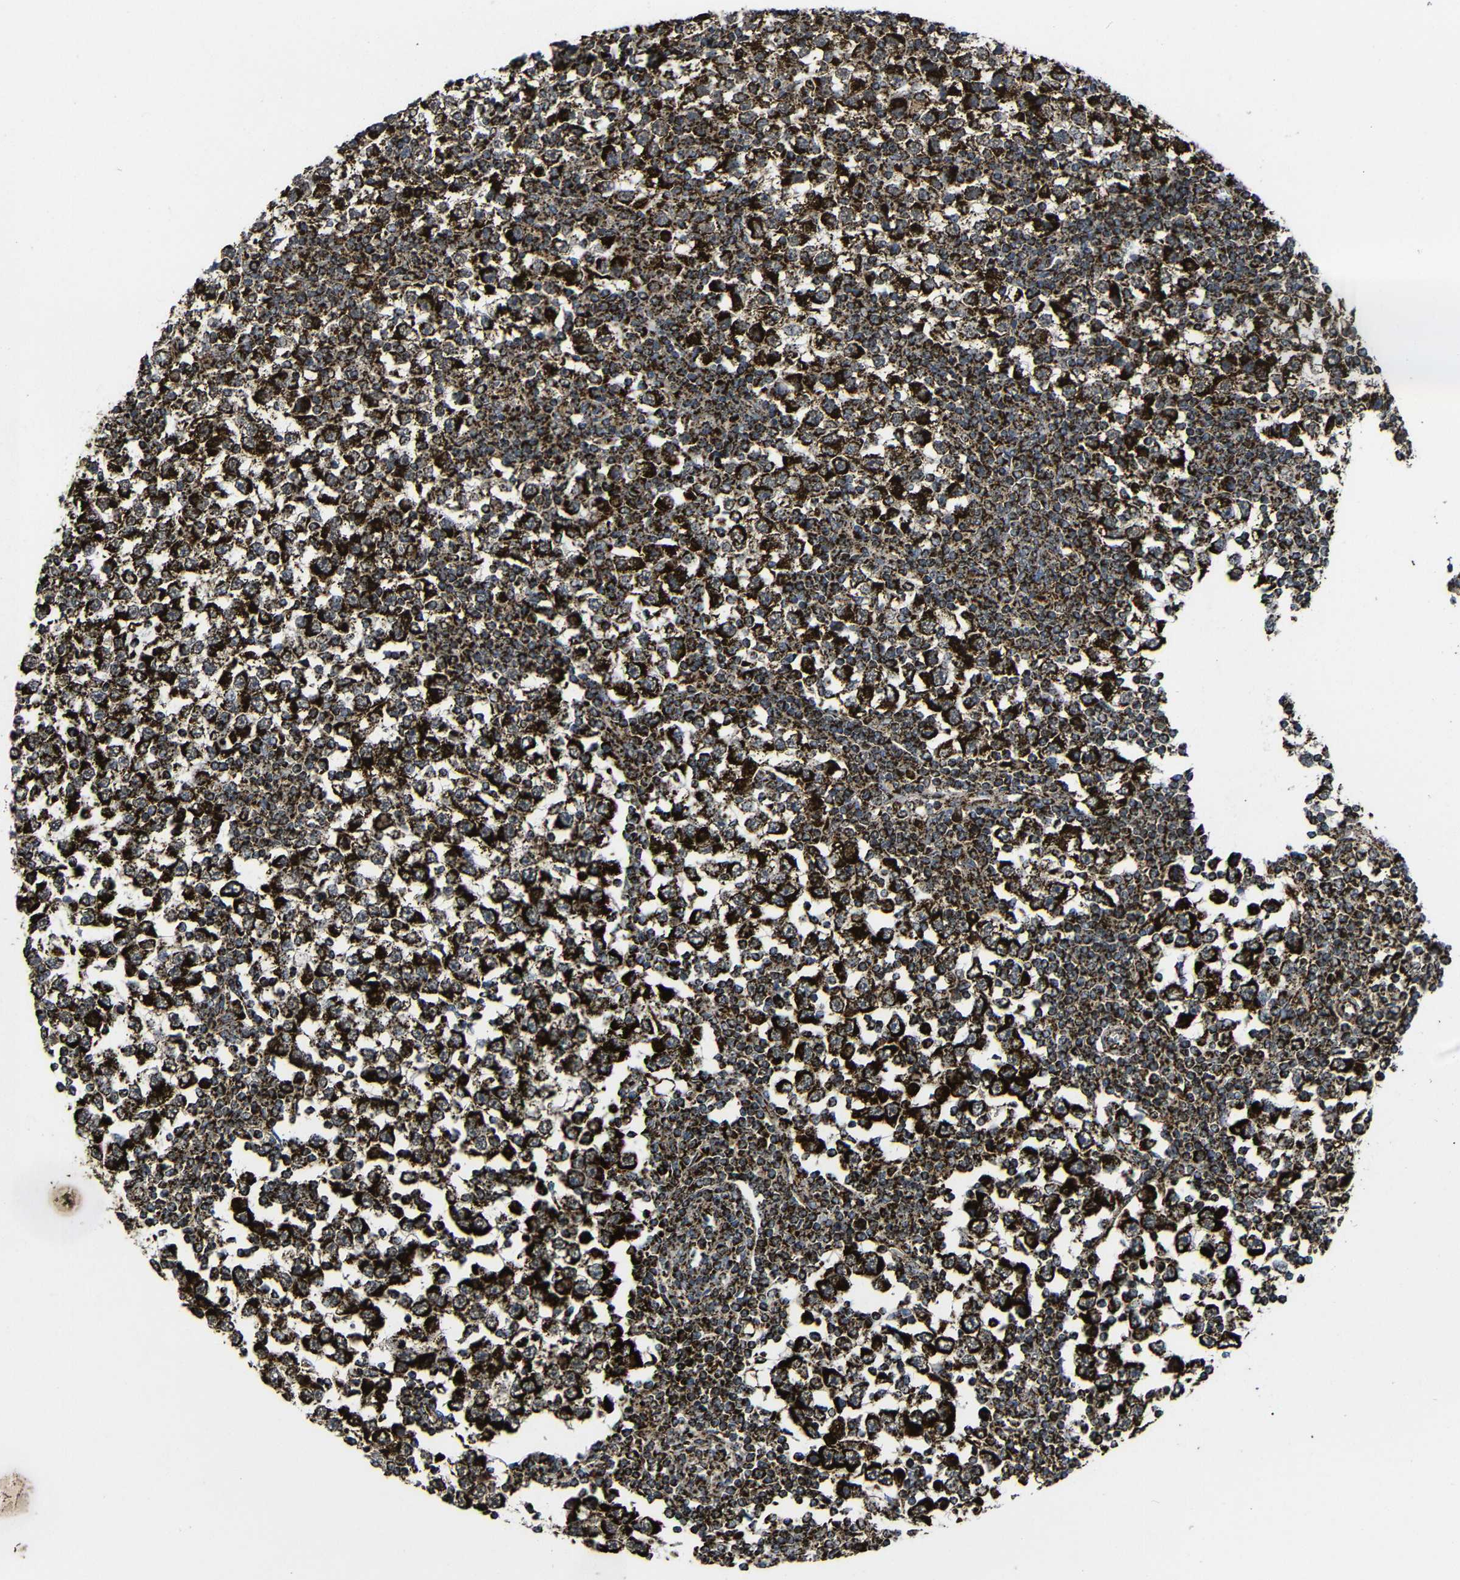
{"staining": {"intensity": "strong", "quantity": ">75%", "location": "cytoplasmic/membranous"}, "tissue": "testis cancer", "cell_type": "Tumor cells", "image_type": "cancer", "snomed": [{"axis": "morphology", "description": "Seminoma, NOS"}, {"axis": "topography", "description": "Testis"}], "caption": "IHC (DAB (3,3'-diaminobenzidine)) staining of human testis cancer (seminoma) demonstrates strong cytoplasmic/membranous protein staining in about >75% of tumor cells.", "gene": "ATP5F1A", "patient": {"sex": "male", "age": 65}}